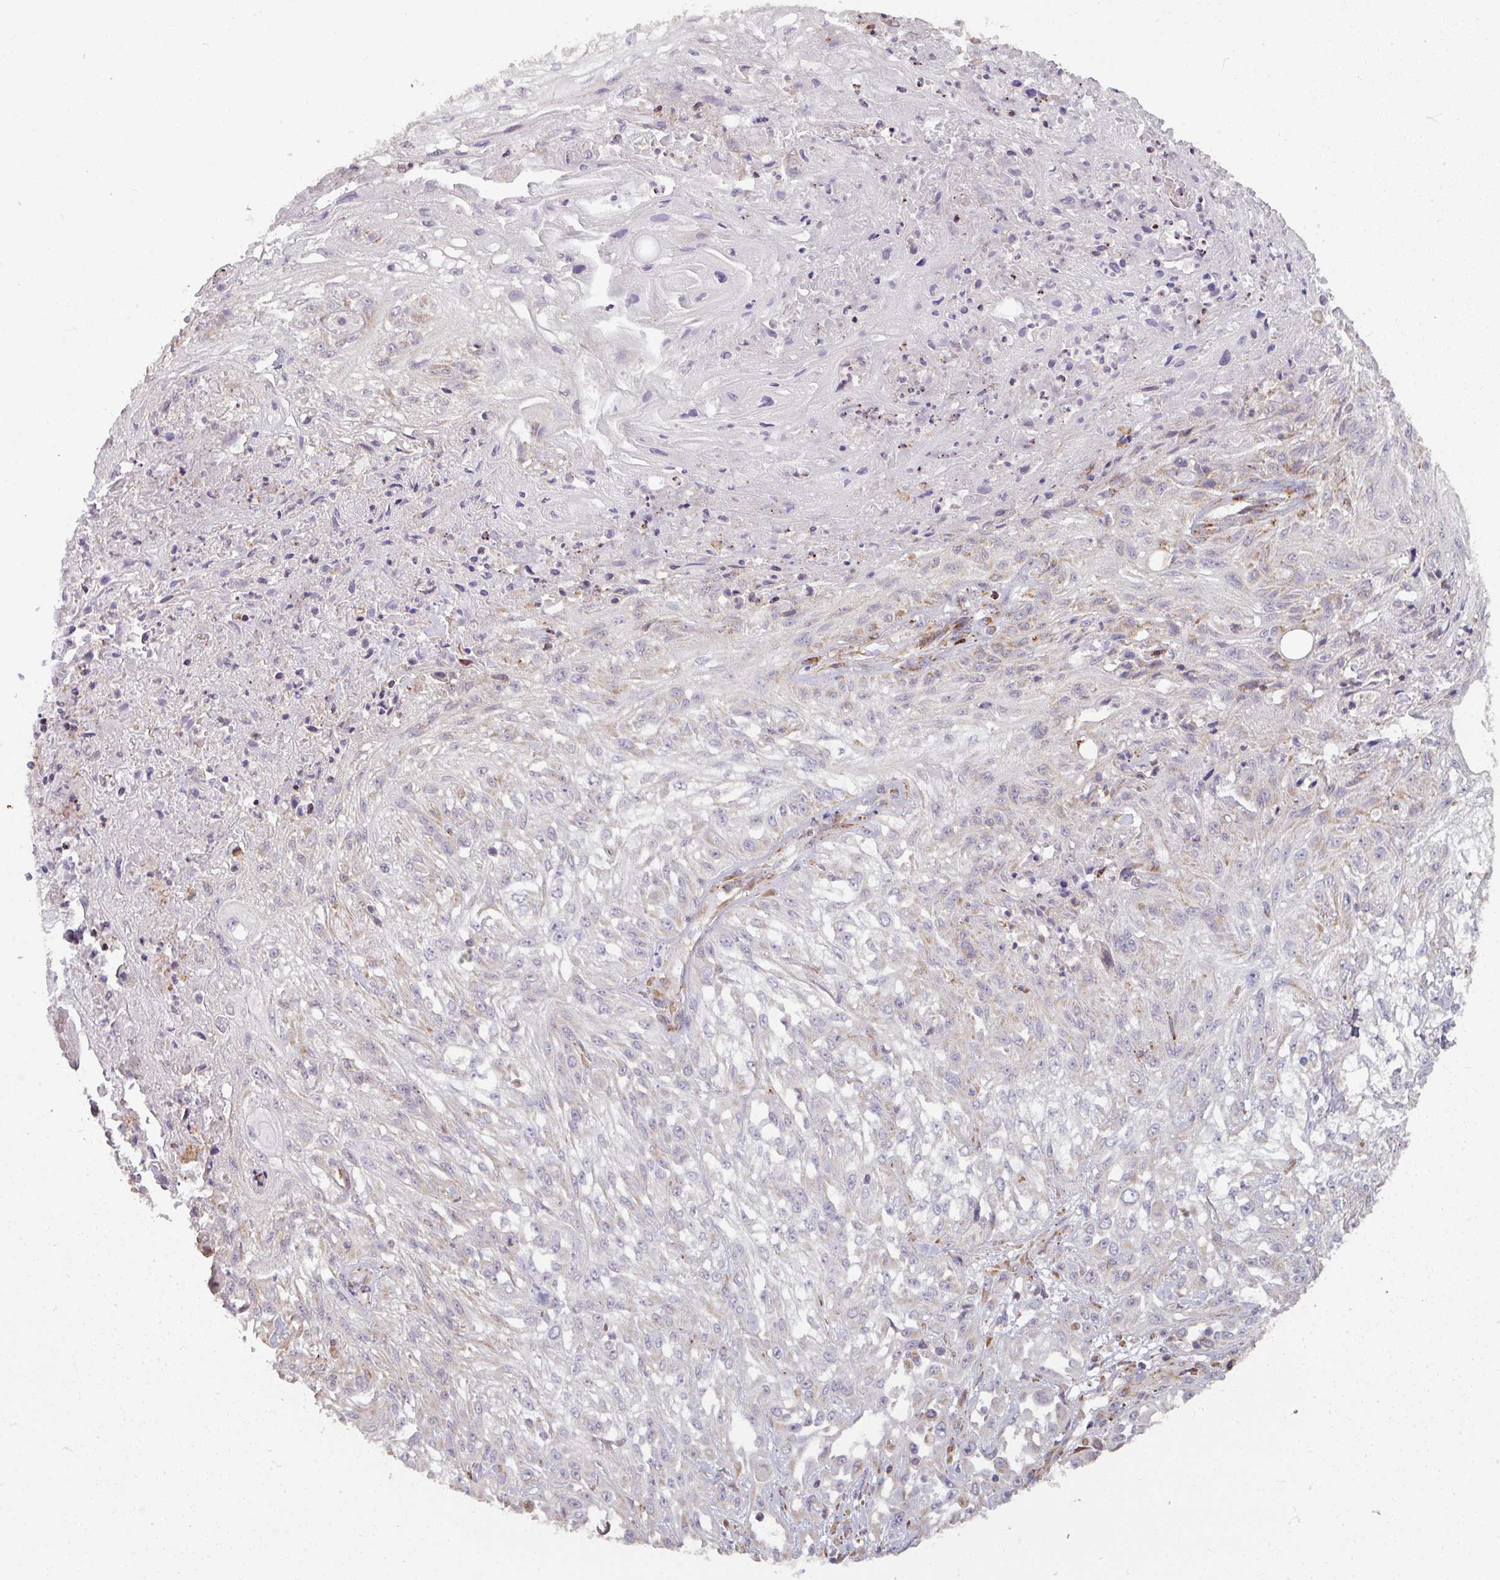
{"staining": {"intensity": "weak", "quantity": "<25%", "location": "cytoplasmic/membranous"}, "tissue": "skin cancer", "cell_type": "Tumor cells", "image_type": "cancer", "snomed": [{"axis": "morphology", "description": "Squamous cell carcinoma, NOS"}, {"axis": "morphology", "description": "Squamous cell carcinoma, metastatic, NOS"}, {"axis": "topography", "description": "Skin"}, {"axis": "topography", "description": "Lymph node"}], "caption": "Tumor cells are negative for protein expression in human skin squamous cell carcinoma.", "gene": "MAGT1", "patient": {"sex": "male", "age": 75}}